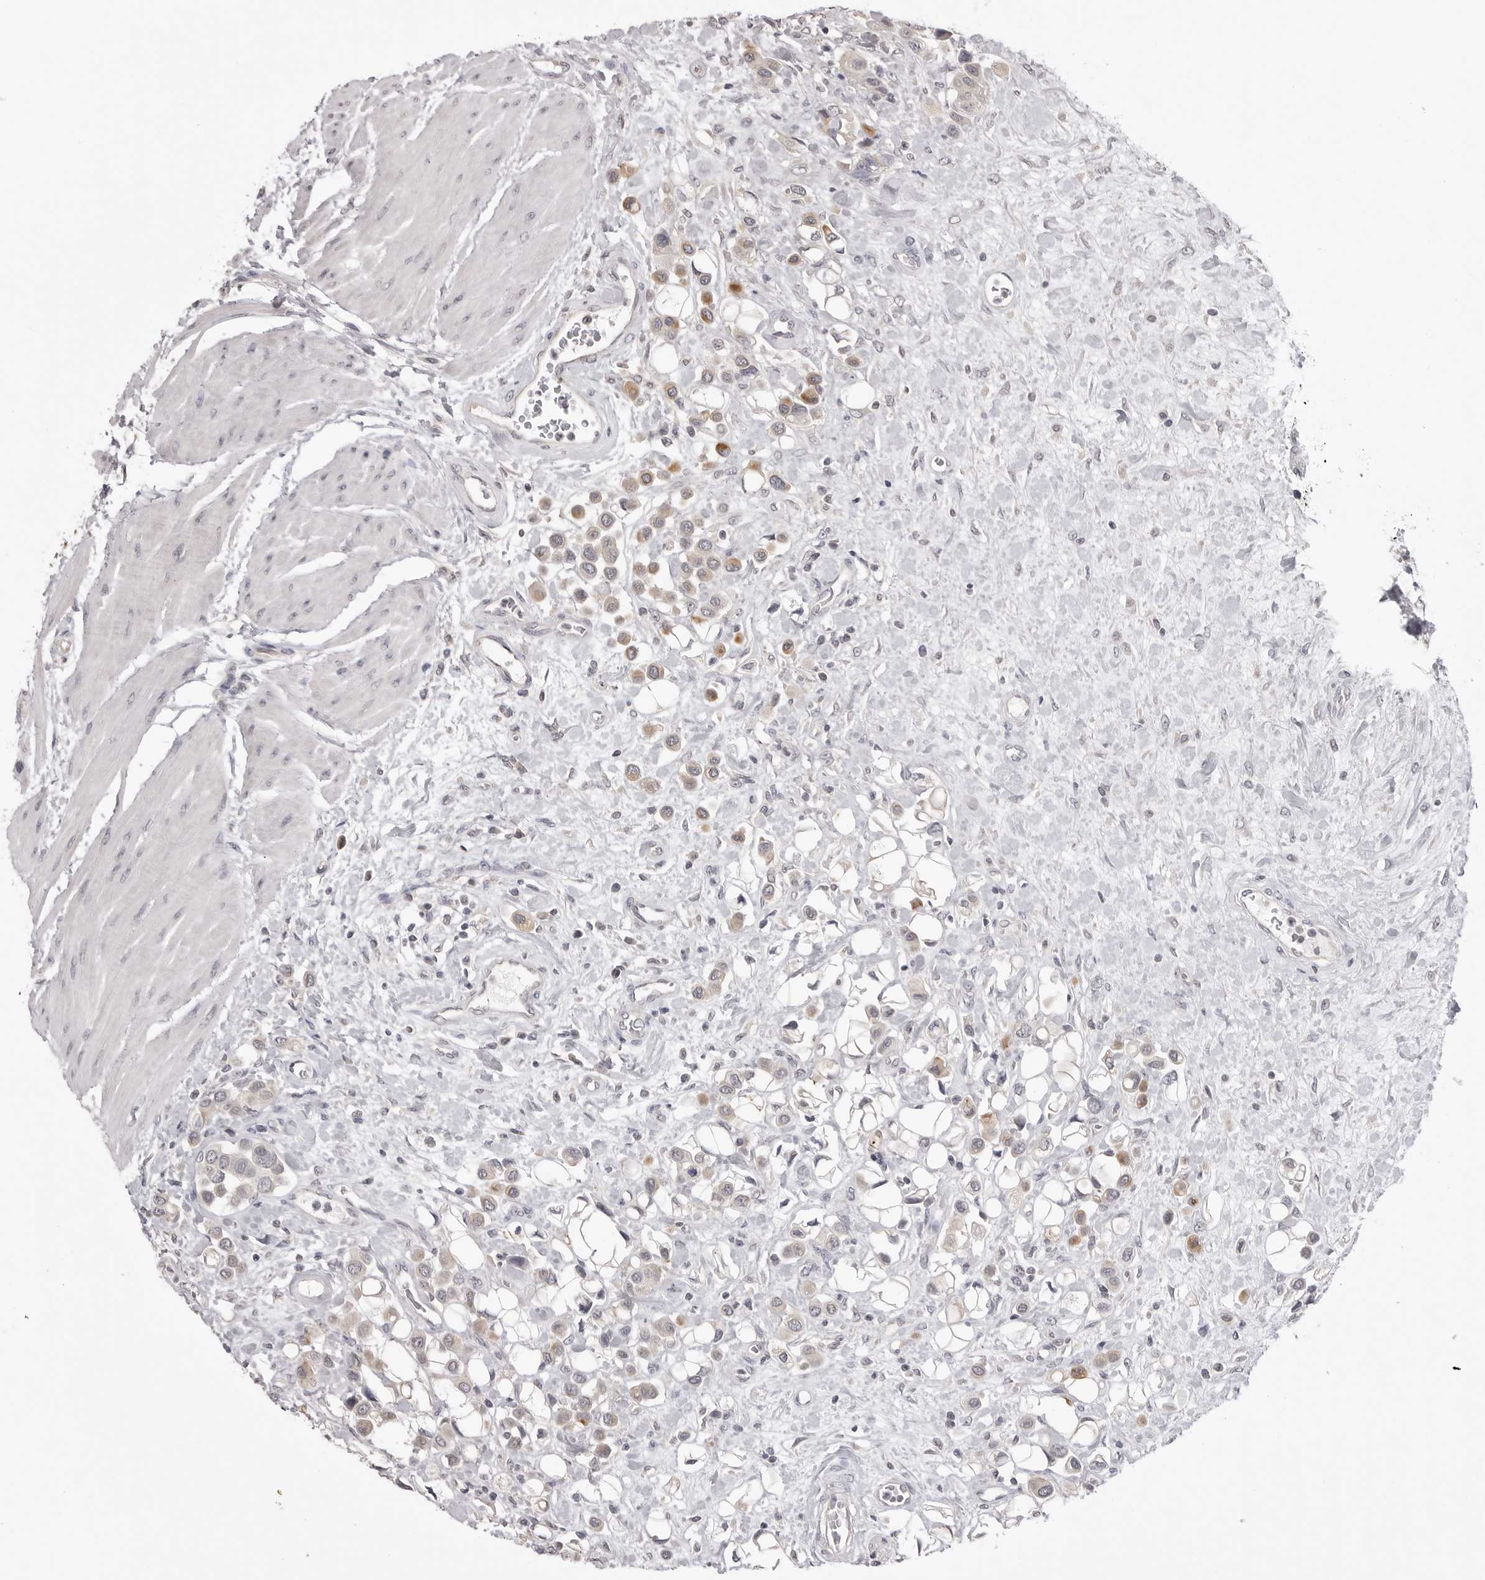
{"staining": {"intensity": "weak", "quantity": ">75%", "location": "cytoplasmic/membranous"}, "tissue": "urothelial cancer", "cell_type": "Tumor cells", "image_type": "cancer", "snomed": [{"axis": "morphology", "description": "Urothelial carcinoma, High grade"}, {"axis": "topography", "description": "Urinary bladder"}], "caption": "Protein expression analysis of high-grade urothelial carcinoma exhibits weak cytoplasmic/membranous positivity in about >75% of tumor cells.", "gene": "GPN2", "patient": {"sex": "male", "age": 50}}